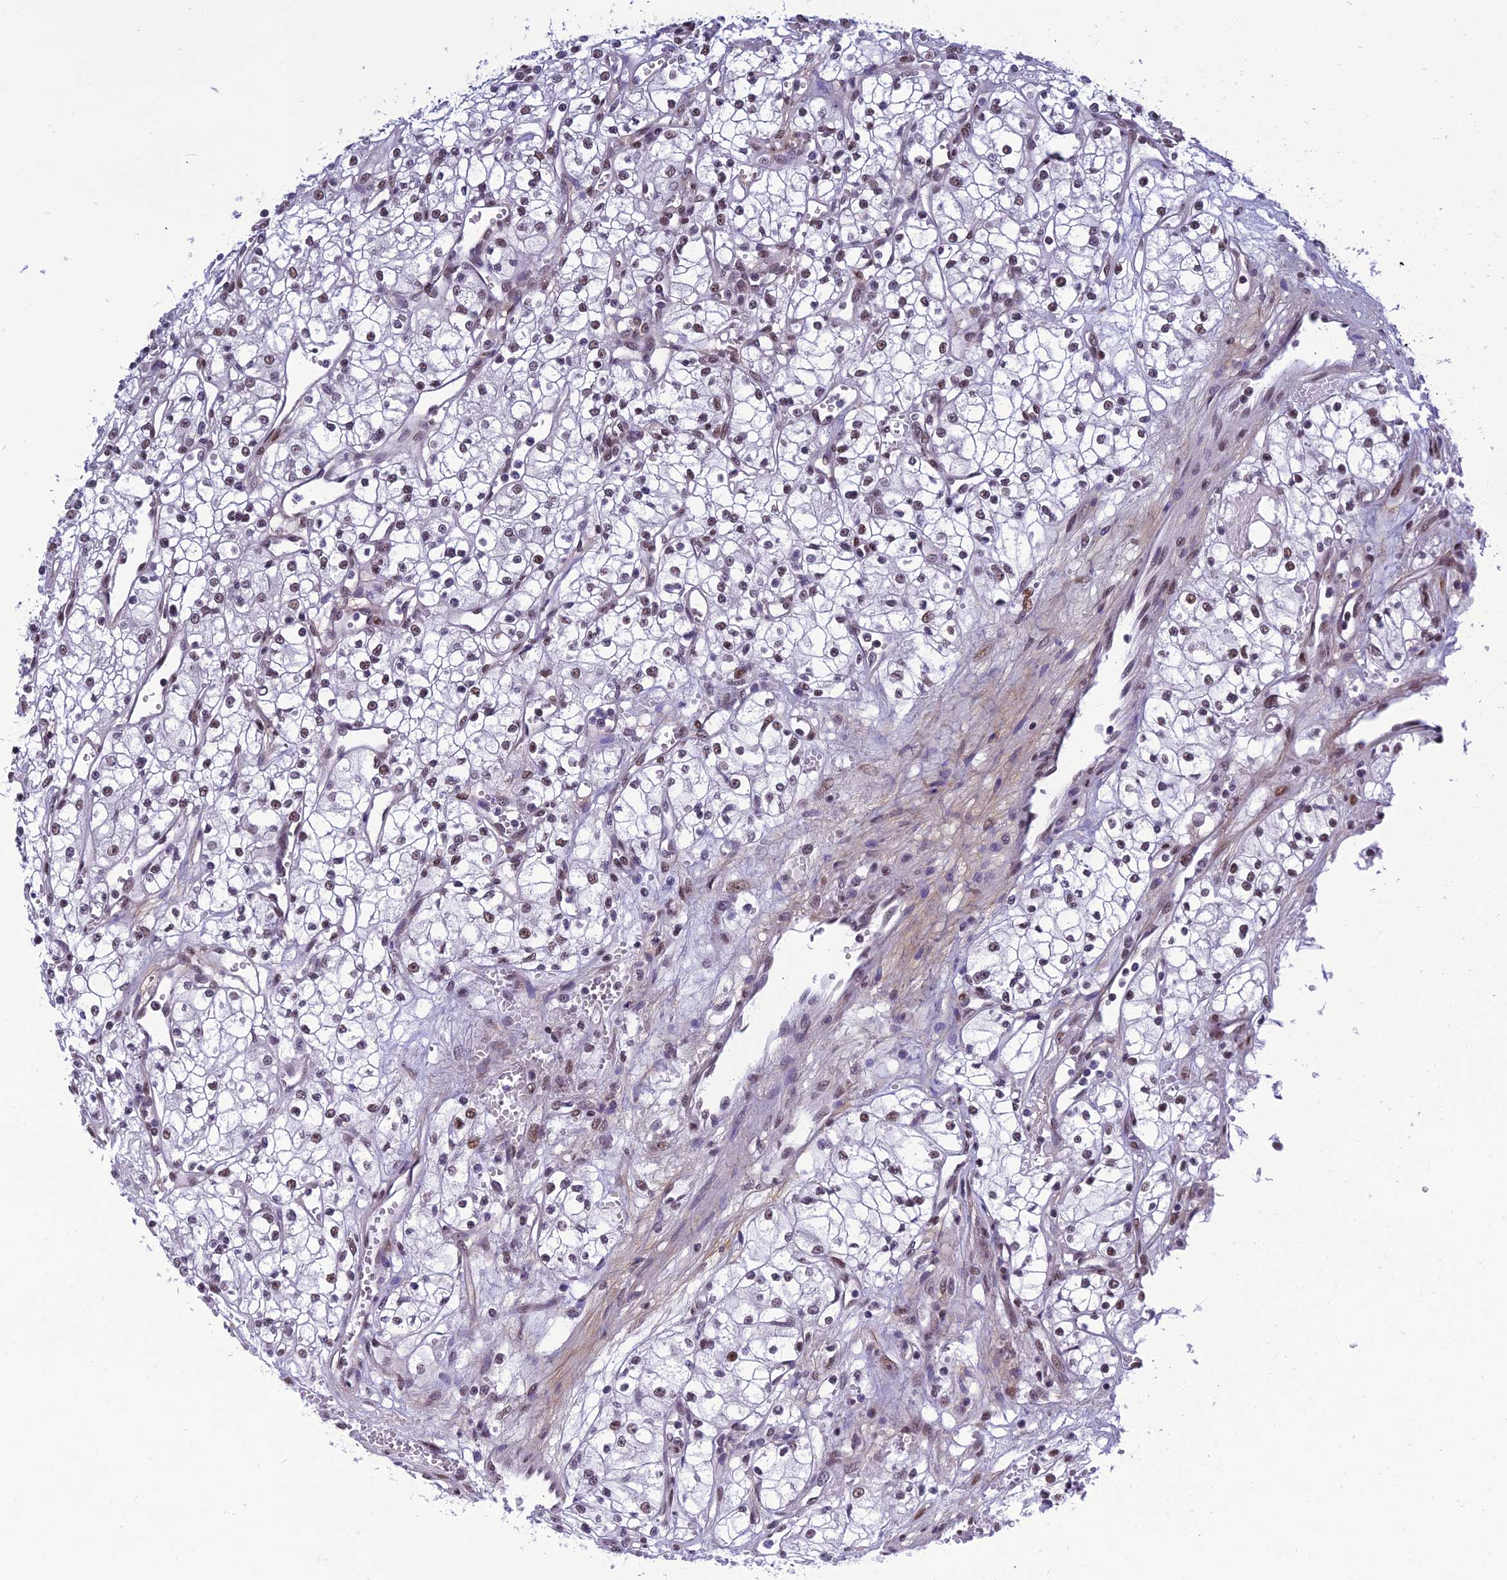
{"staining": {"intensity": "weak", "quantity": "25%-75%", "location": "nuclear"}, "tissue": "renal cancer", "cell_type": "Tumor cells", "image_type": "cancer", "snomed": [{"axis": "morphology", "description": "Adenocarcinoma, NOS"}, {"axis": "topography", "description": "Kidney"}], "caption": "Immunohistochemistry (IHC) (DAB) staining of adenocarcinoma (renal) exhibits weak nuclear protein expression in about 25%-75% of tumor cells. The staining is performed using DAB brown chromogen to label protein expression. The nuclei are counter-stained blue using hematoxylin.", "gene": "RSRC1", "patient": {"sex": "male", "age": 59}}